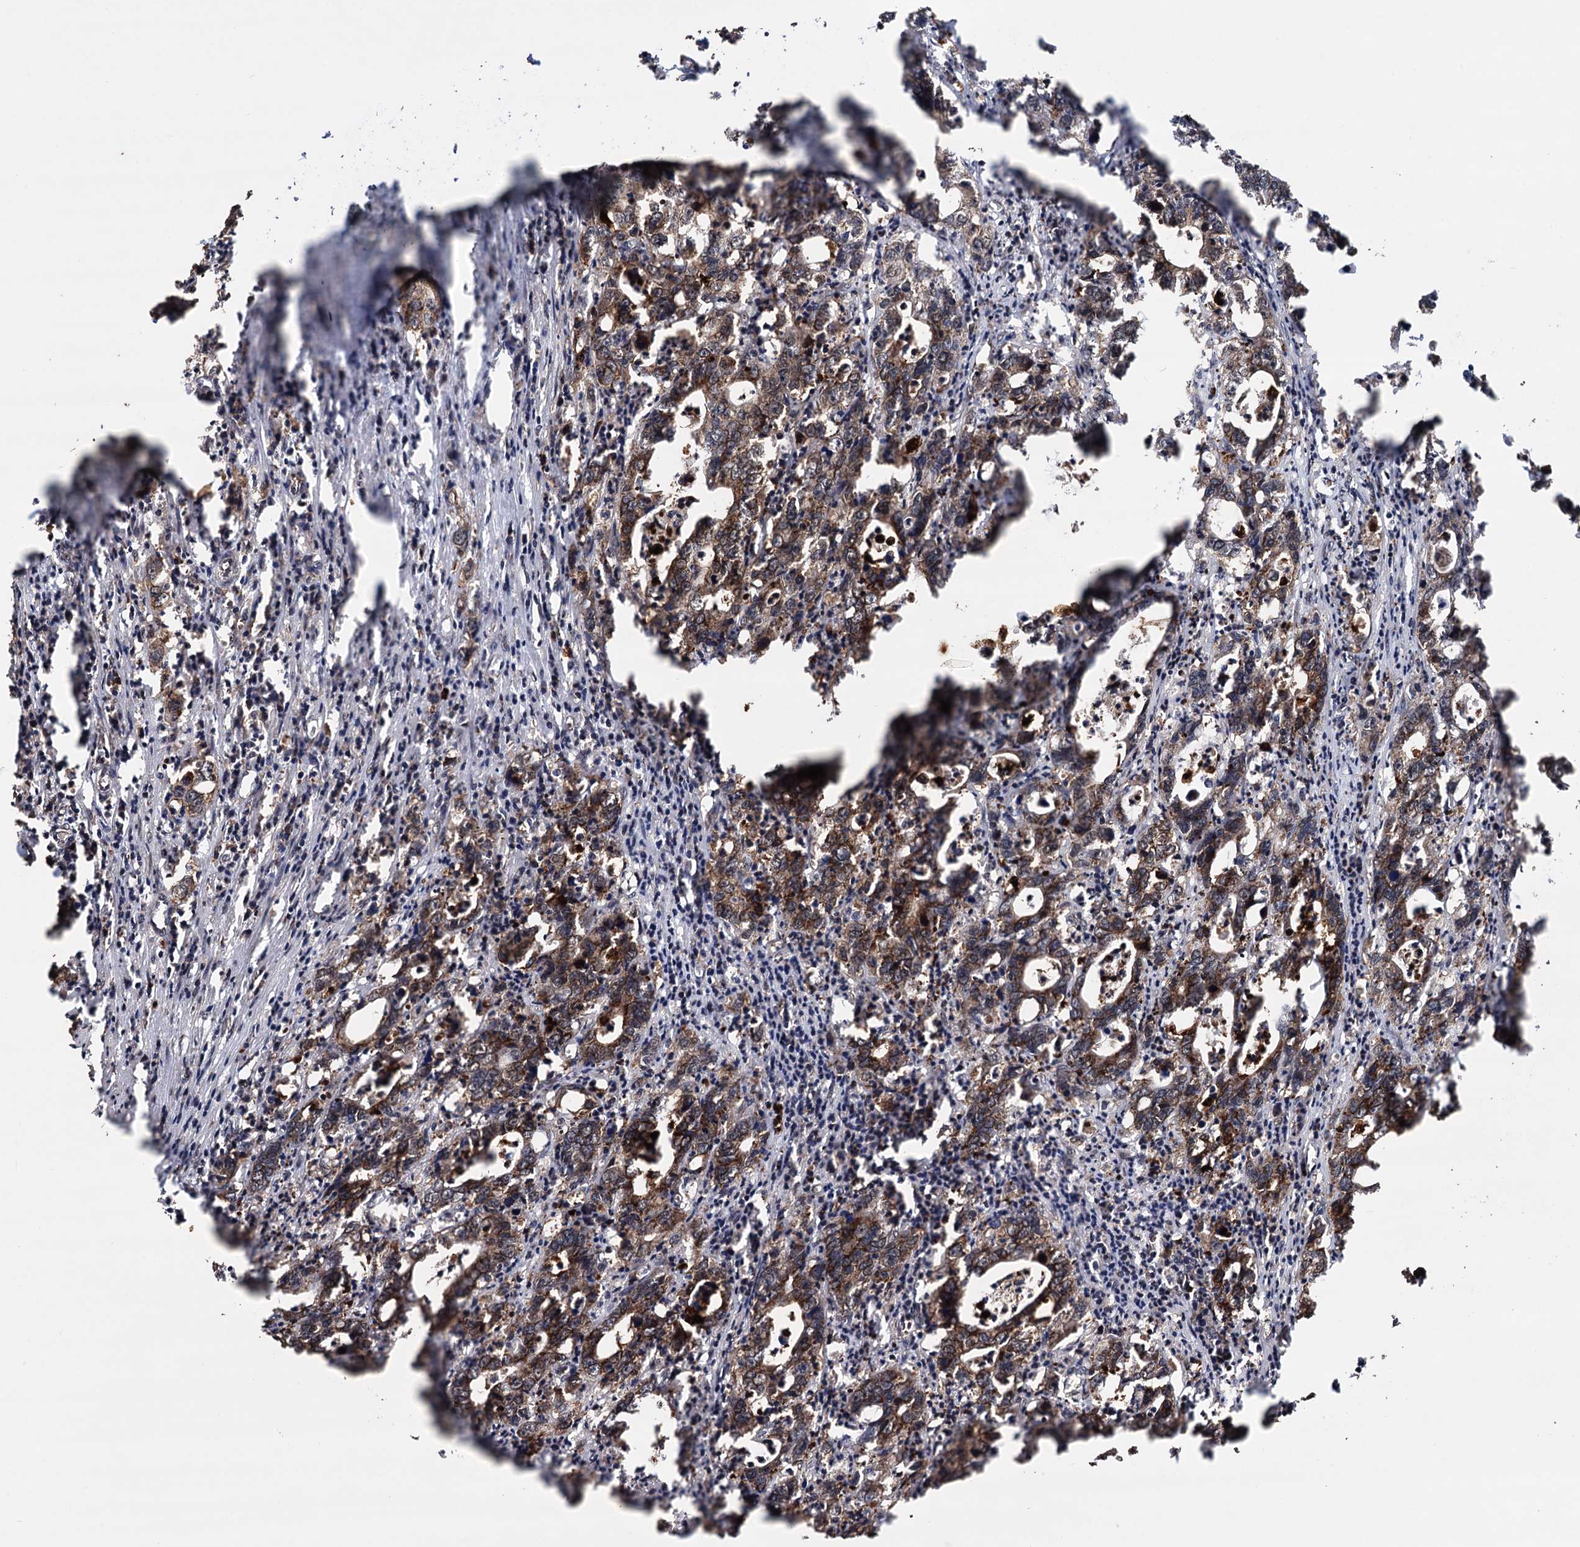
{"staining": {"intensity": "moderate", "quantity": "25%-75%", "location": "cytoplasmic/membranous"}, "tissue": "colorectal cancer", "cell_type": "Tumor cells", "image_type": "cancer", "snomed": [{"axis": "morphology", "description": "Adenocarcinoma, NOS"}, {"axis": "topography", "description": "Colon"}], "caption": "DAB immunohistochemical staining of colorectal adenocarcinoma shows moderate cytoplasmic/membranous protein positivity in about 25%-75% of tumor cells.", "gene": "PIGB", "patient": {"sex": "female", "age": 75}}